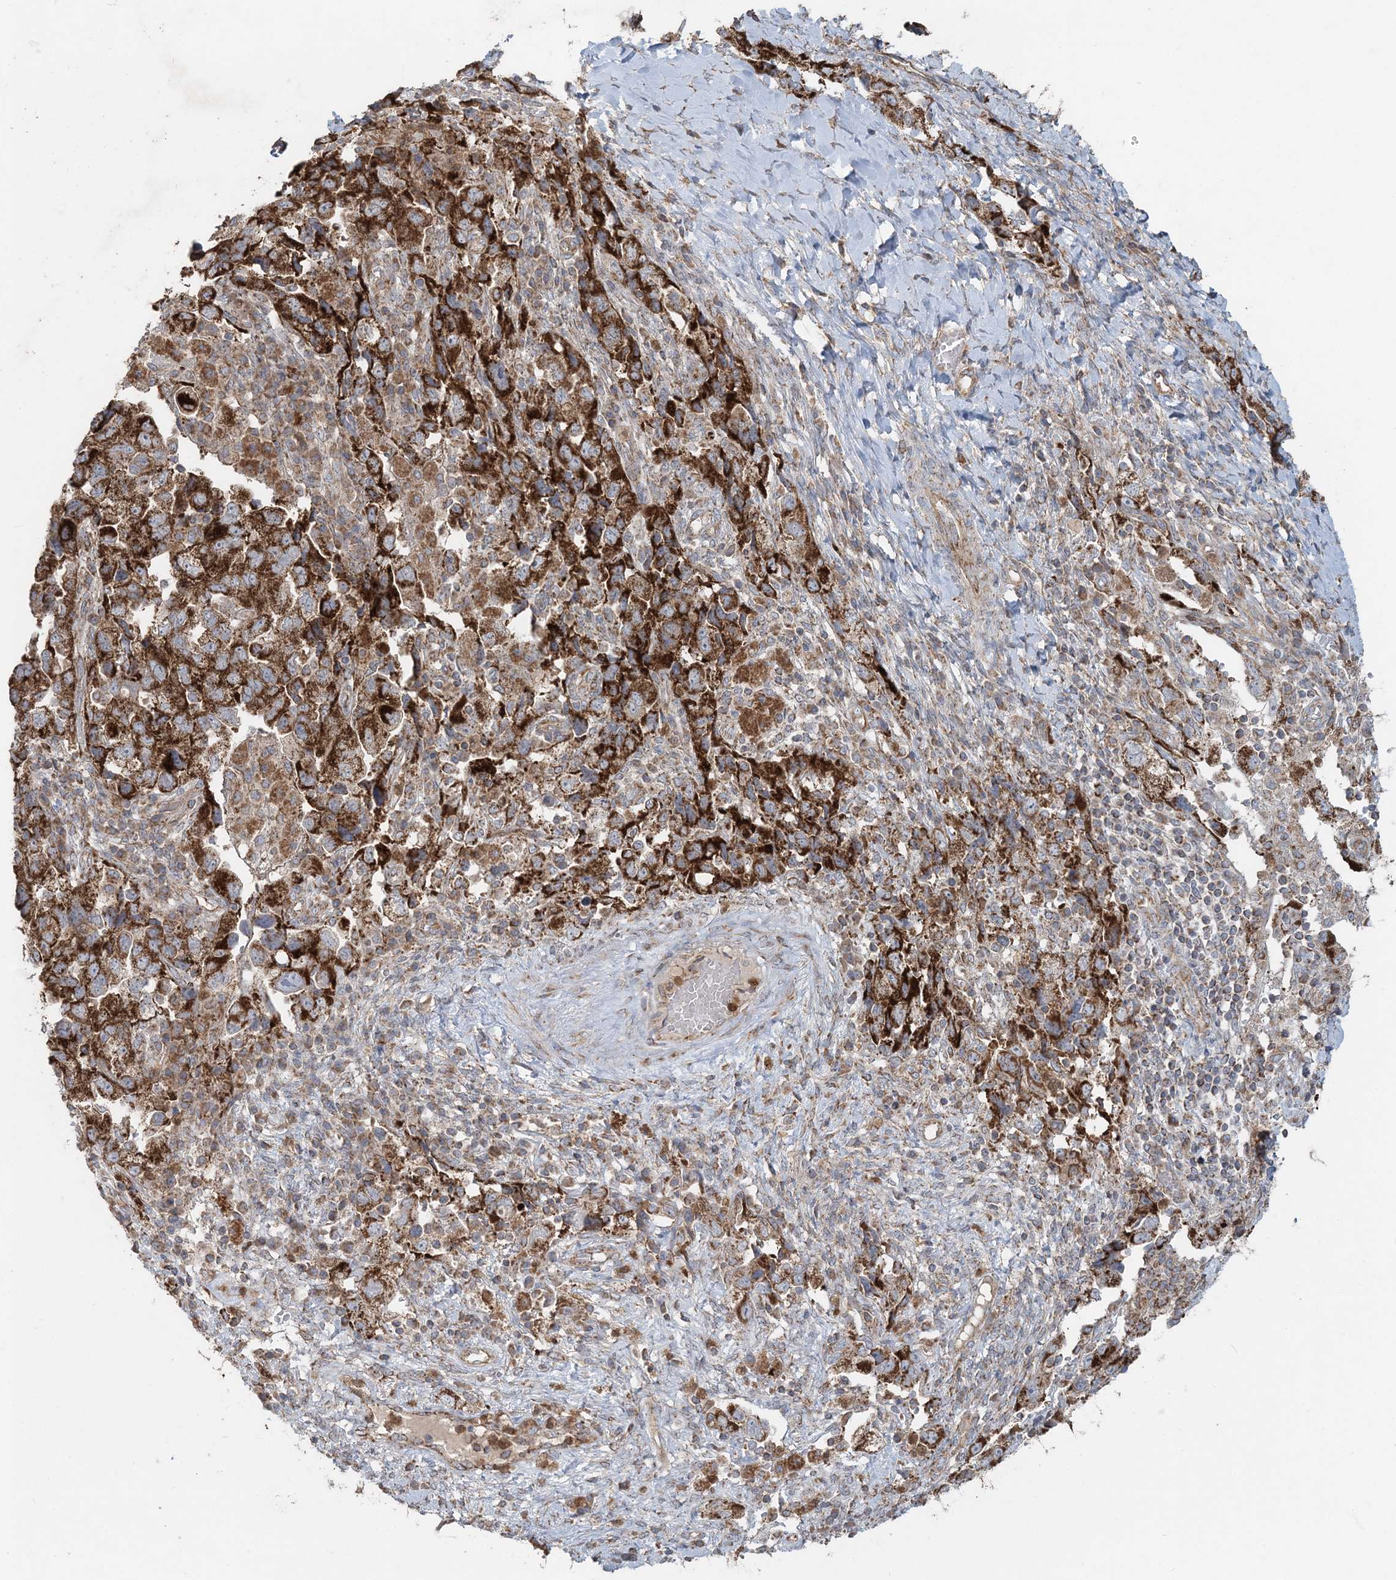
{"staining": {"intensity": "strong", "quantity": ">75%", "location": "cytoplasmic/membranous"}, "tissue": "ovarian cancer", "cell_type": "Tumor cells", "image_type": "cancer", "snomed": [{"axis": "morphology", "description": "Carcinoma, NOS"}, {"axis": "morphology", "description": "Cystadenocarcinoma, serous, NOS"}, {"axis": "topography", "description": "Ovary"}], "caption": "Strong cytoplasmic/membranous protein positivity is appreciated in about >75% of tumor cells in serous cystadenocarcinoma (ovarian).", "gene": "LRPPRC", "patient": {"sex": "female", "age": 69}}